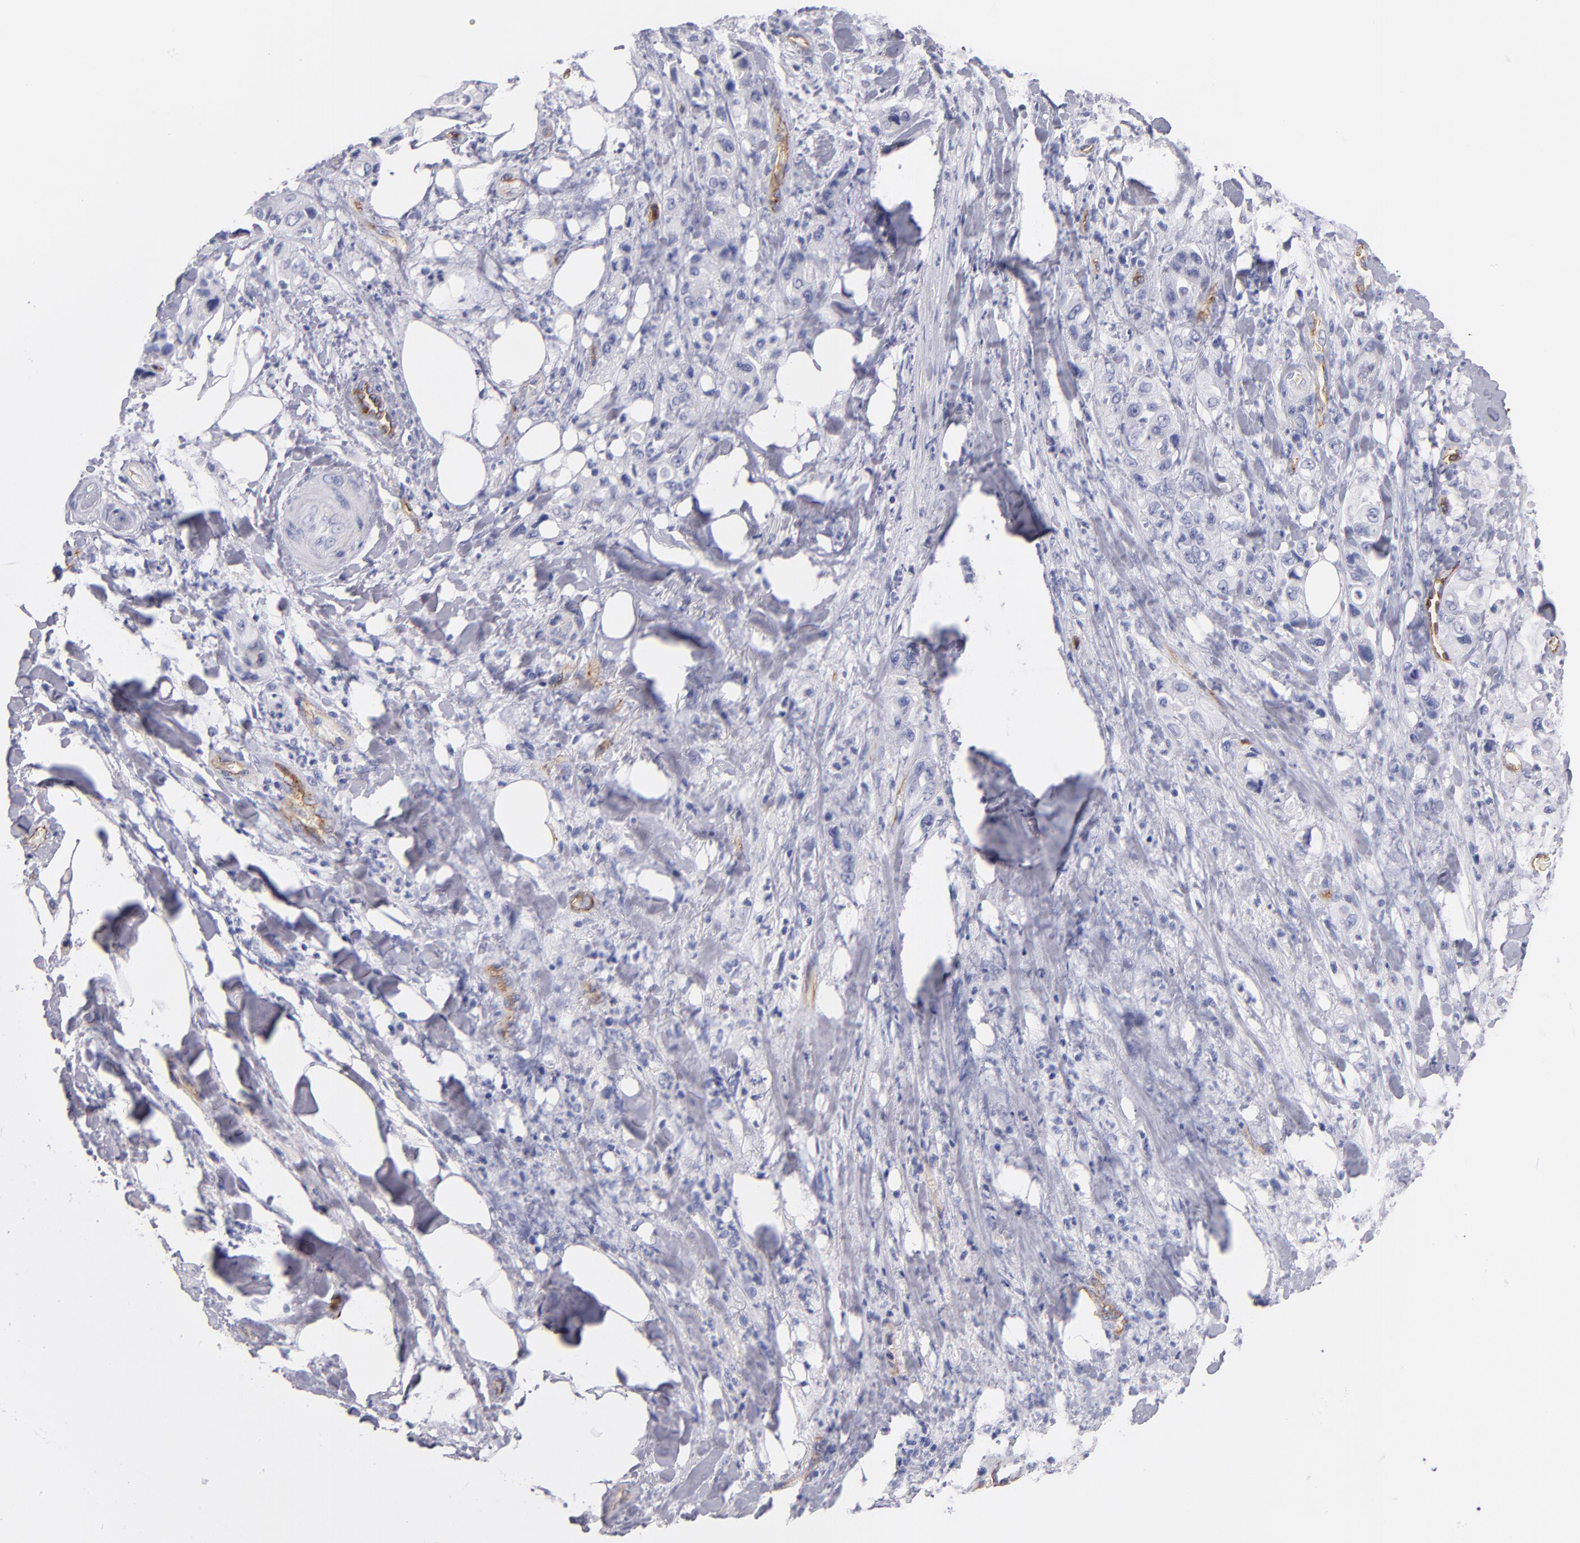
{"staining": {"intensity": "negative", "quantity": "none", "location": "none"}, "tissue": "pancreatic cancer", "cell_type": "Tumor cells", "image_type": "cancer", "snomed": [{"axis": "morphology", "description": "Adenocarcinoma, NOS"}, {"axis": "topography", "description": "Pancreas"}], "caption": "IHC photomicrograph of neoplastic tissue: human pancreatic cancer (adenocarcinoma) stained with DAB (3,3'-diaminobenzidine) demonstrates no significant protein staining in tumor cells. The staining is performed using DAB brown chromogen with nuclei counter-stained in using hematoxylin.", "gene": "PLVAP", "patient": {"sex": "male", "age": 70}}